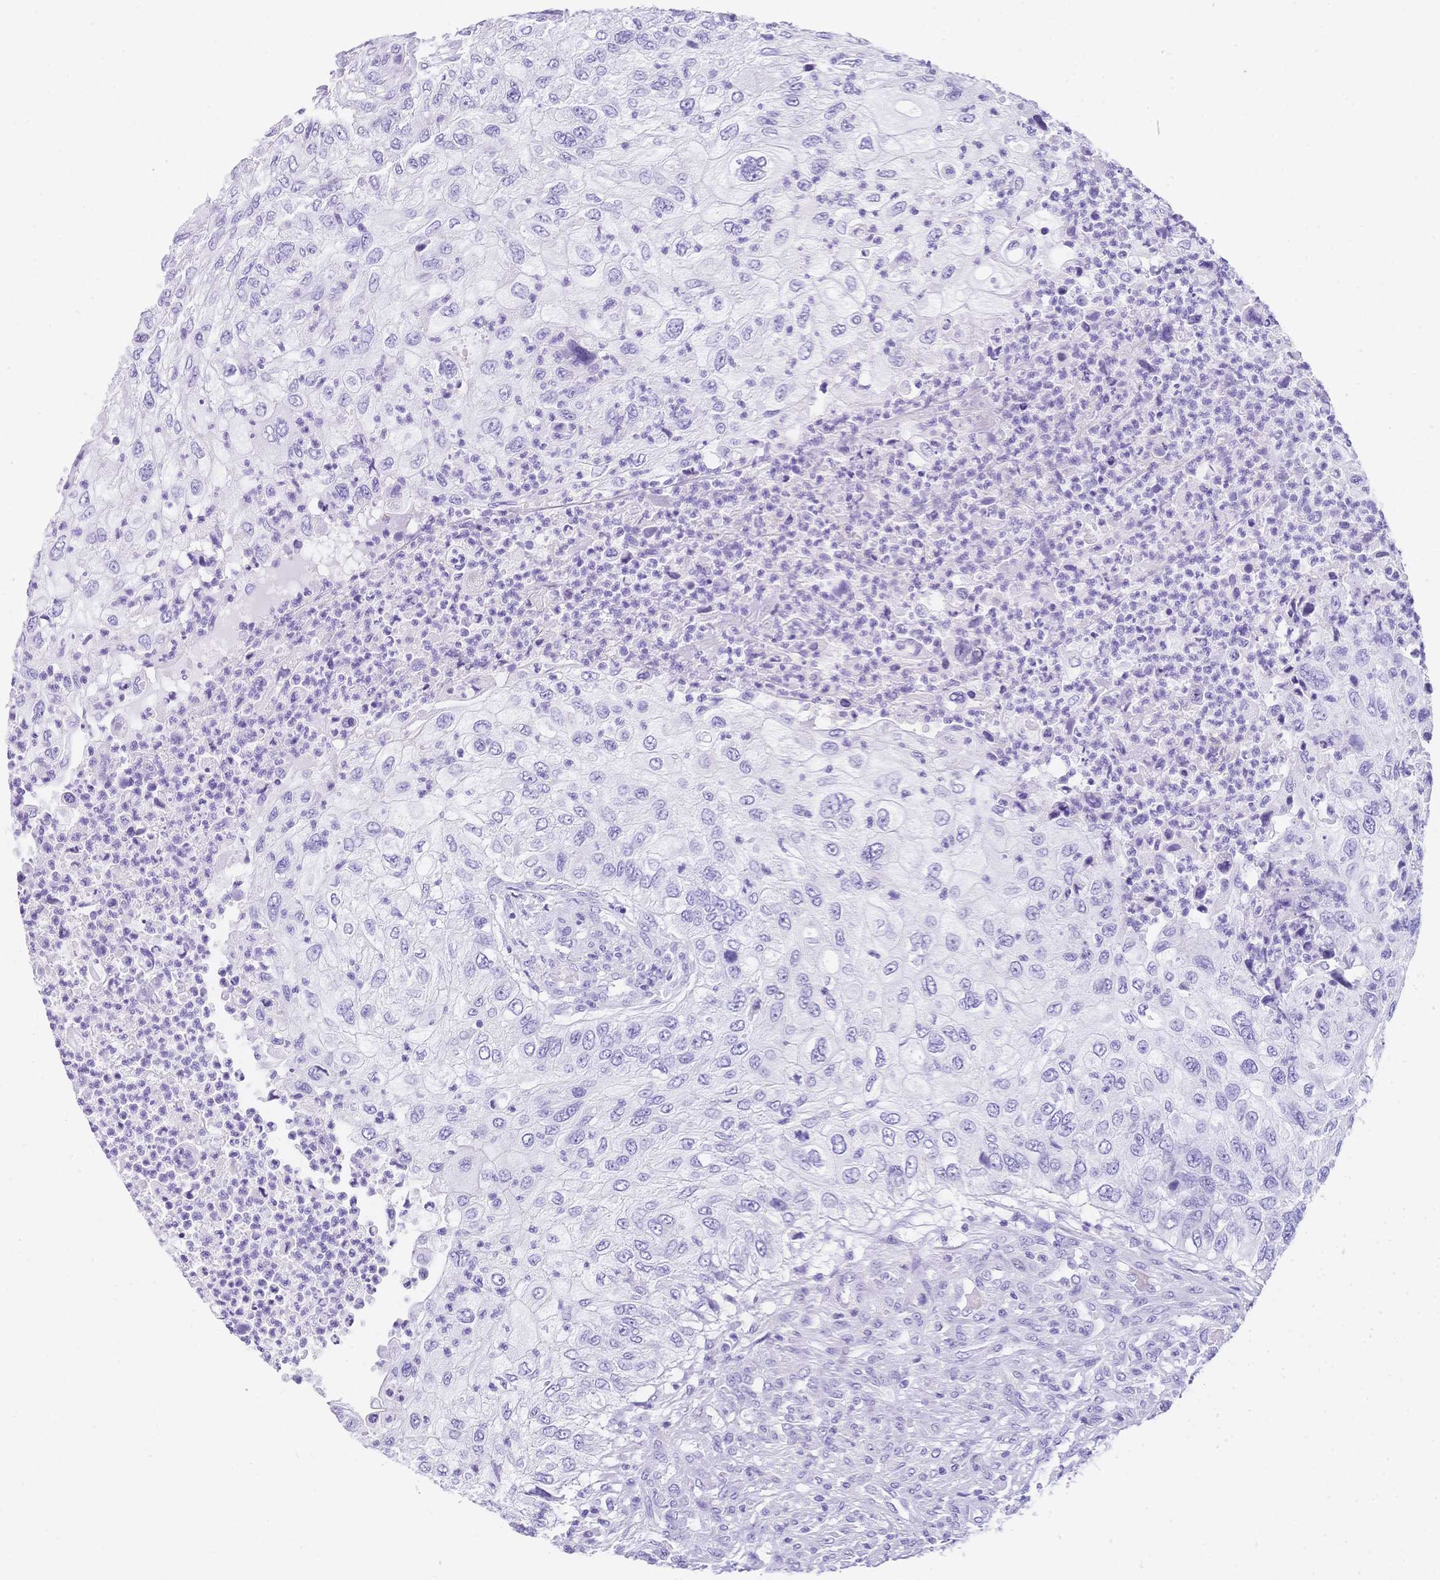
{"staining": {"intensity": "negative", "quantity": "none", "location": "none"}, "tissue": "urothelial cancer", "cell_type": "Tumor cells", "image_type": "cancer", "snomed": [{"axis": "morphology", "description": "Urothelial carcinoma, High grade"}, {"axis": "topography", "description": "Urinary bladder"}], "caption": "Tumor cells are negative for brown protein staining in urothelial cancer. (Stains: DAB immunohistochemistry with hematoxylin counter stain, Microscopy: brightfield microscopy at high magnification).", "gene": "MUC21", "patient": {"sex": "female", "age": 60}}